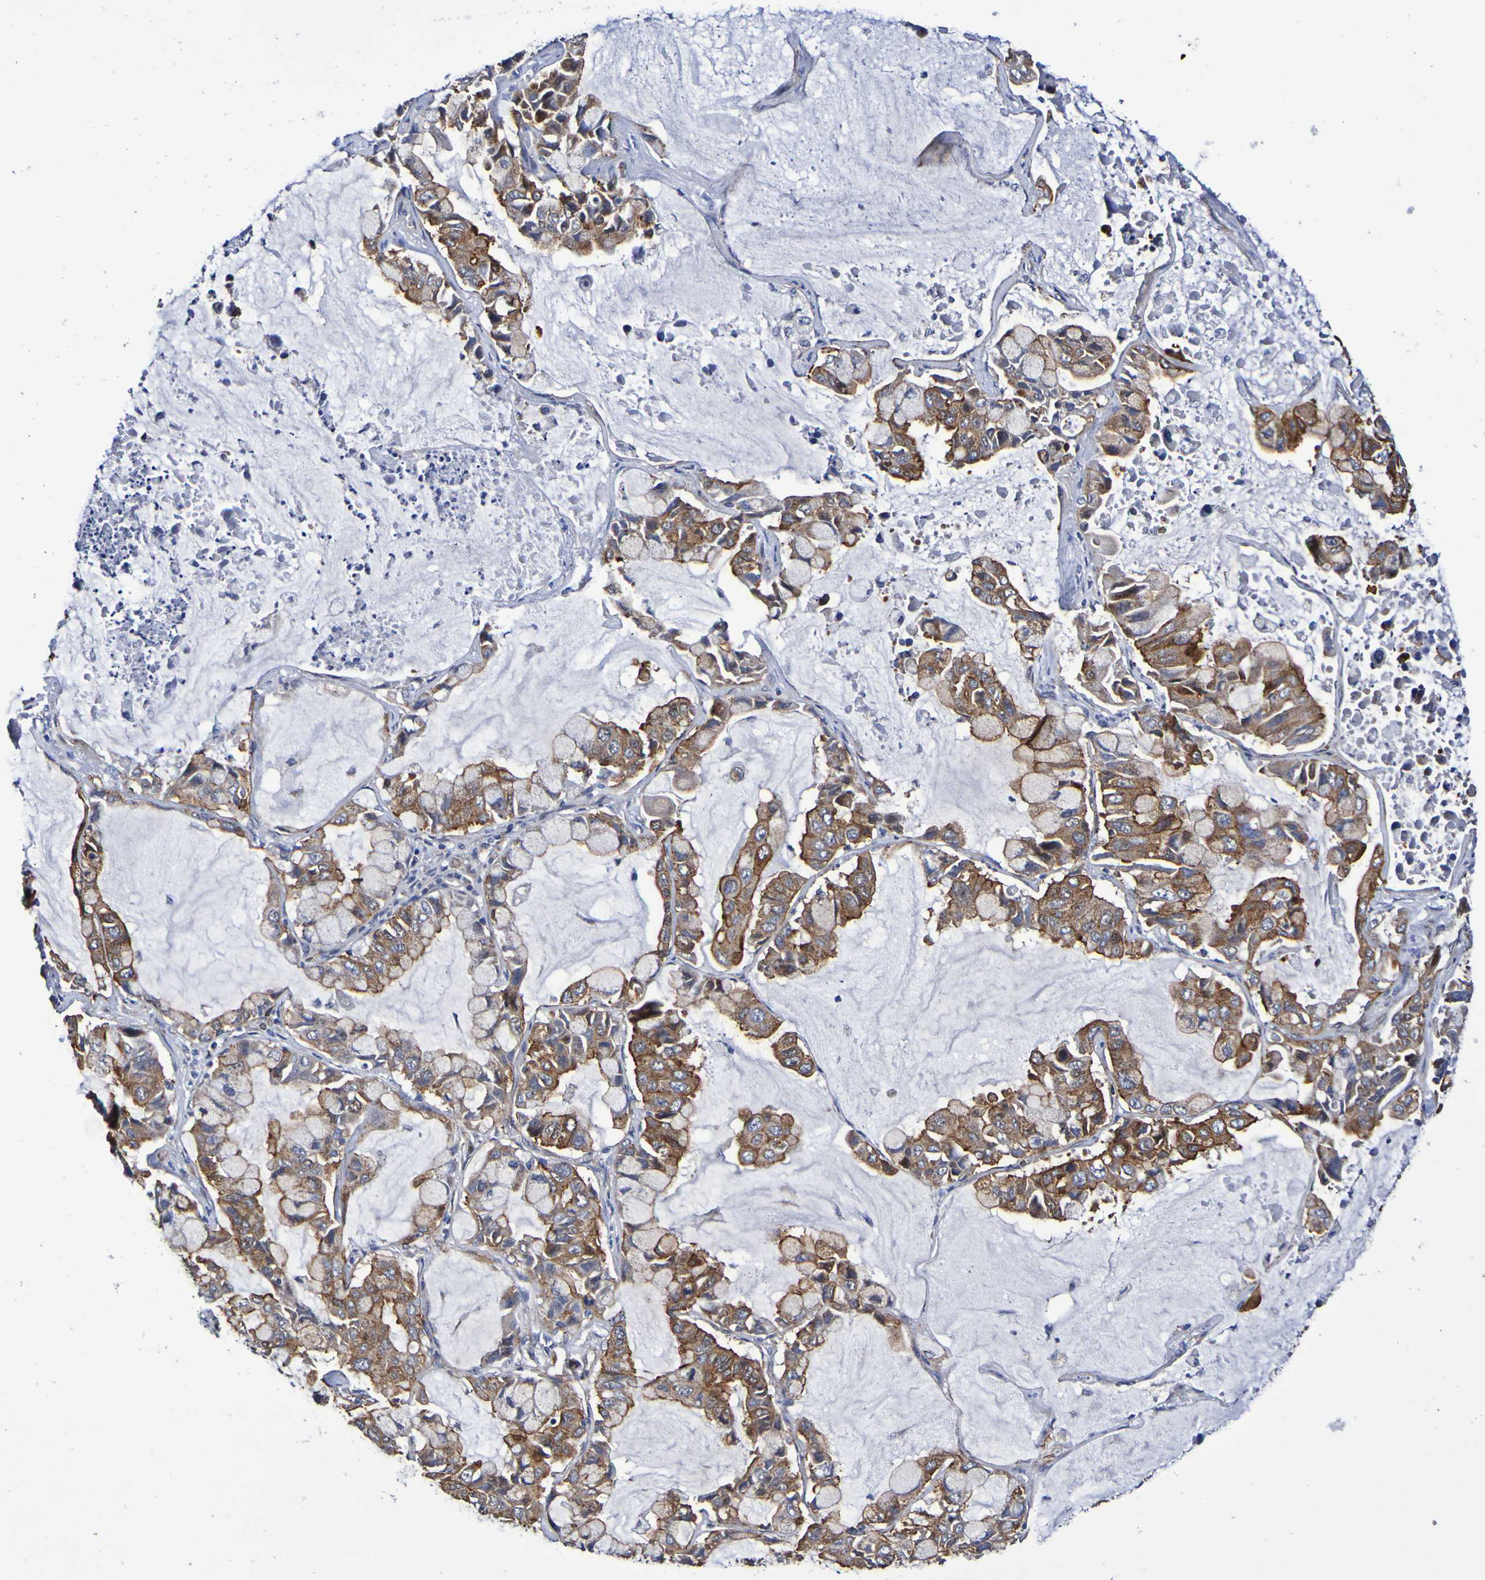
{"staining": {"intensity": "strong", "quantity": ">75%", "location": "cytoplasmic/membranous"}, "tissue": "lung cancer", "cell_type": "Tumor cells", "image_type": "cancer", "snomed": [{"axis": "morphology", "description": "Adenocarcinoma, NOS"}, {"axis": "topography", "description": "Lung"}], "caption": "Strong cytoplasmic/membranous protein positivity is appreciated in approximately >75% of tumor cells in lung adenocarcinoma.", "gene": "GJB1", "patient": {"sex": "male", "age": 64}}